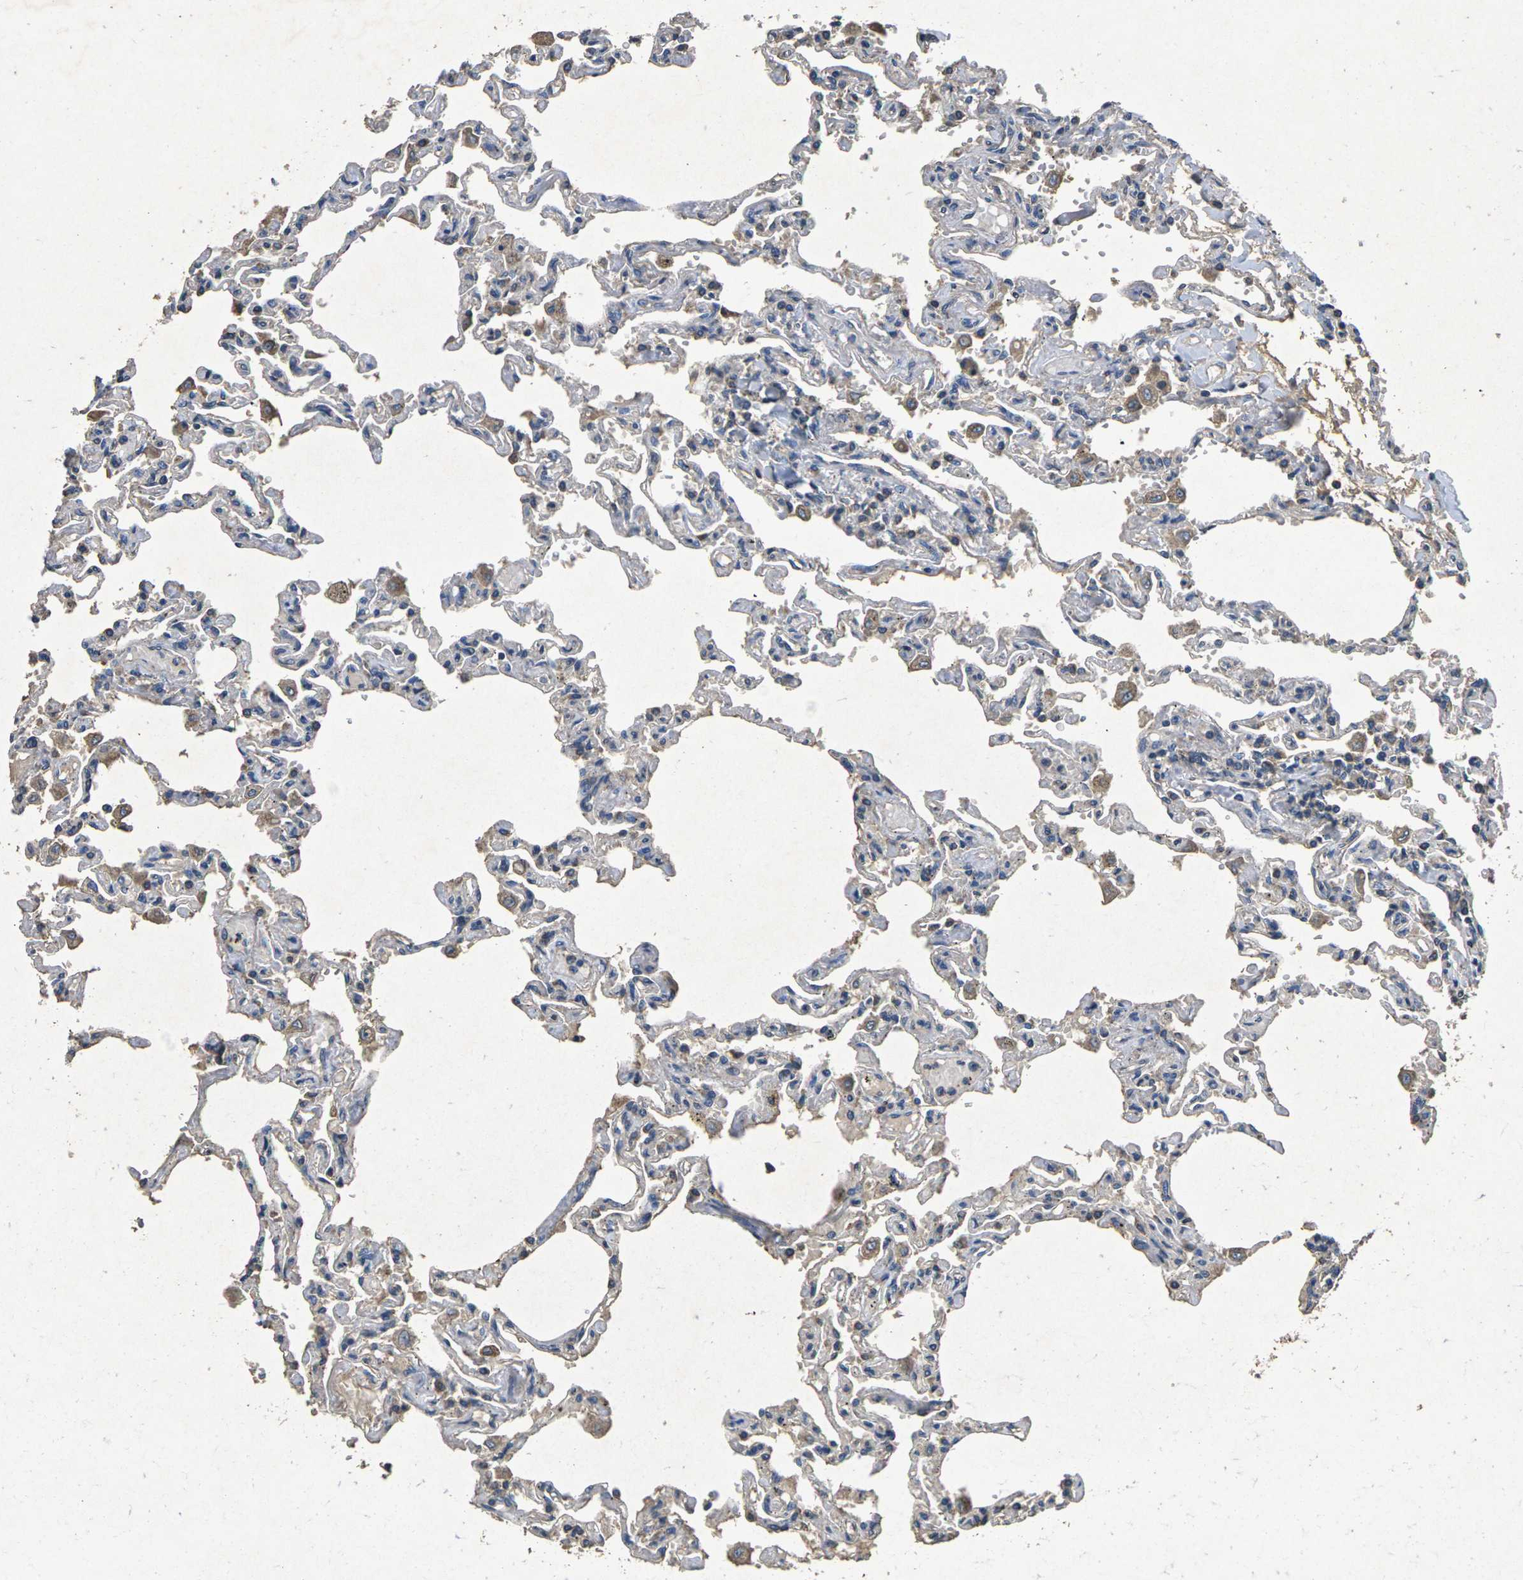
{"staining": {"intensity": "weak", "quantity": "25%-75%", "location": "cytoplasmic/membranous"}, "tissue": "lung", "cell_type": "Alveolar cells", "image_type": "normal", "snomed": [{"axis": "morphology", "description": "Normal tissue, NOS"}, {"axis": "topography", "description": "Lung"}], "caption": "Protein expression analysis of unremarkable lung demonstrates weak cytoplasmic/membranous staining in about 25%-75% of alveolar cells. The protein is shown in brown color, while the nuclei are stained blue.", "gene": "B4GAT1", "patient": {"sex": "male", "age": 21}}